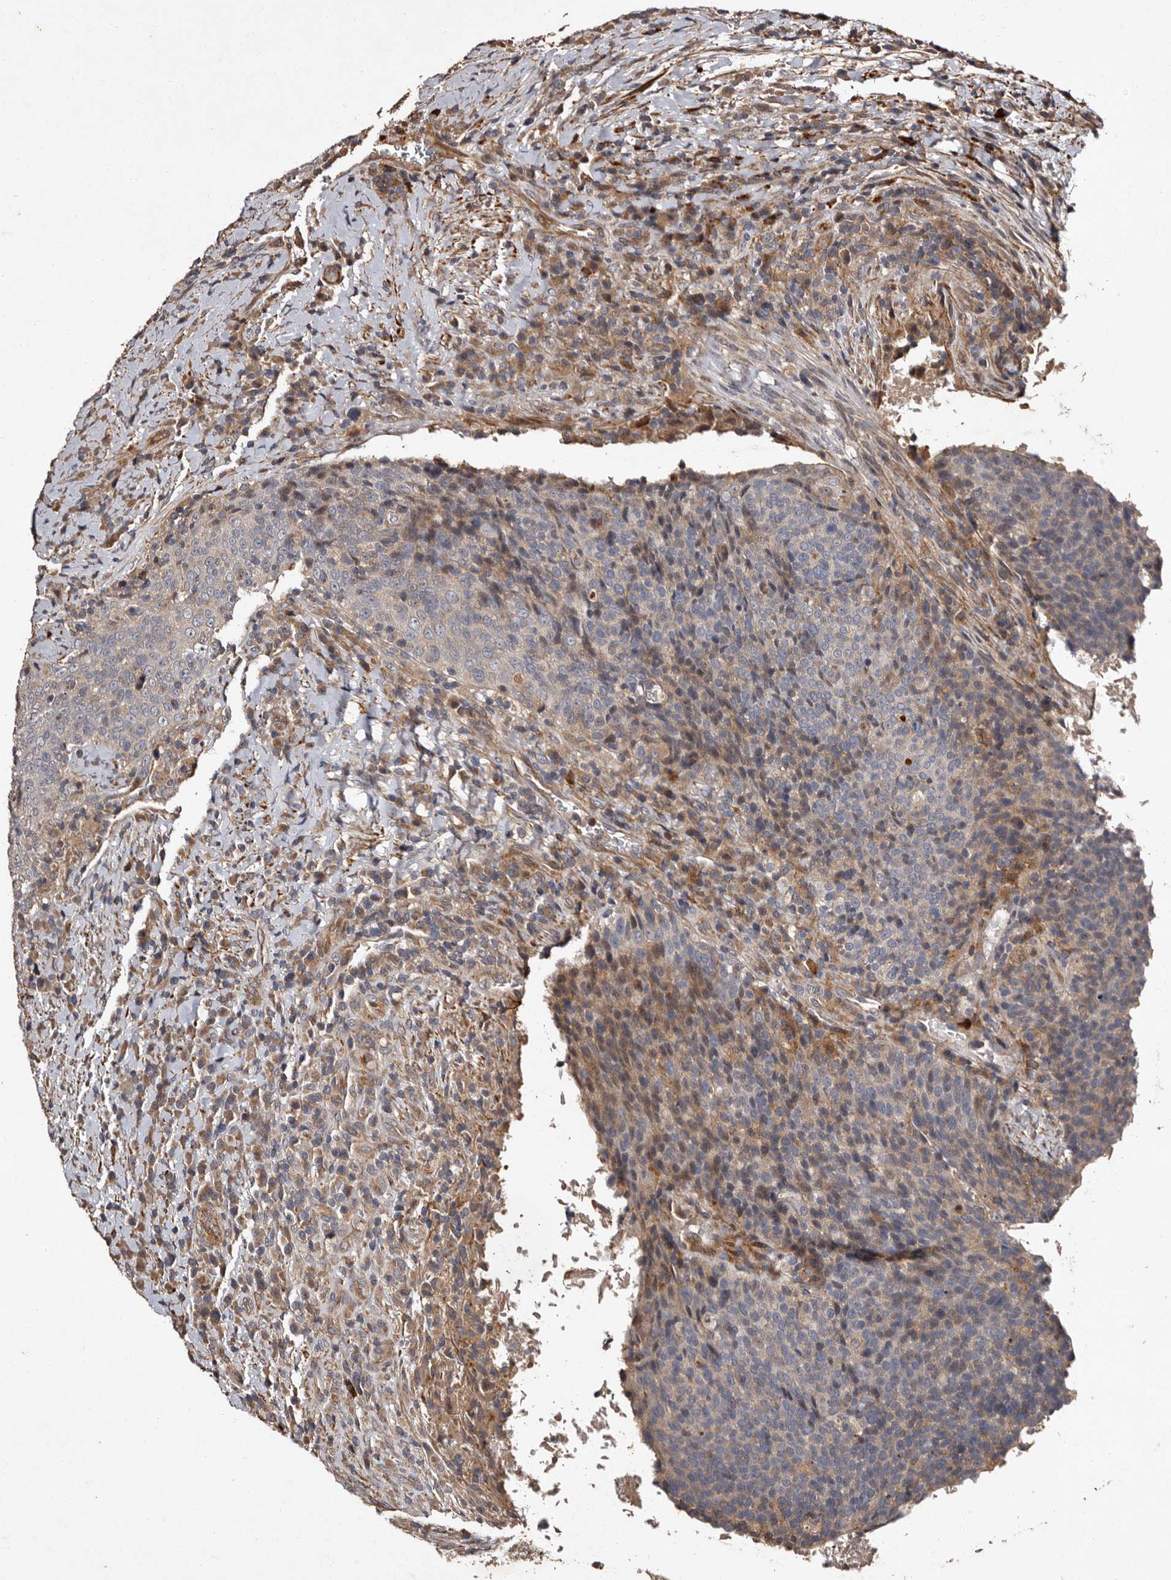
{"staining": {"intensity": "negative", "quantity": "none", "location": "none"}, "tissue": "head and neck cancer", "cell_type": "Tumor cells", "image_type": "cancer", "snomed": [{"axis": "morphology", "description": "Squamous cell carcinoma, NOS"}, {"axis": "morphology", "description": "Squamous cell carcinoma, metastatic, NOS"}, {"axis": "topography", "description": "Lymph node"}, {"axis": "topography", "description": "Head-Neck"}], "caption": "IHC of head and neck cancer (squamous cell carcinoma) shows no expression in tumor cells. Nuclei are stained in blue.", "gene": "PRKD3", "patient": {"sex": "male", "age": 62}}